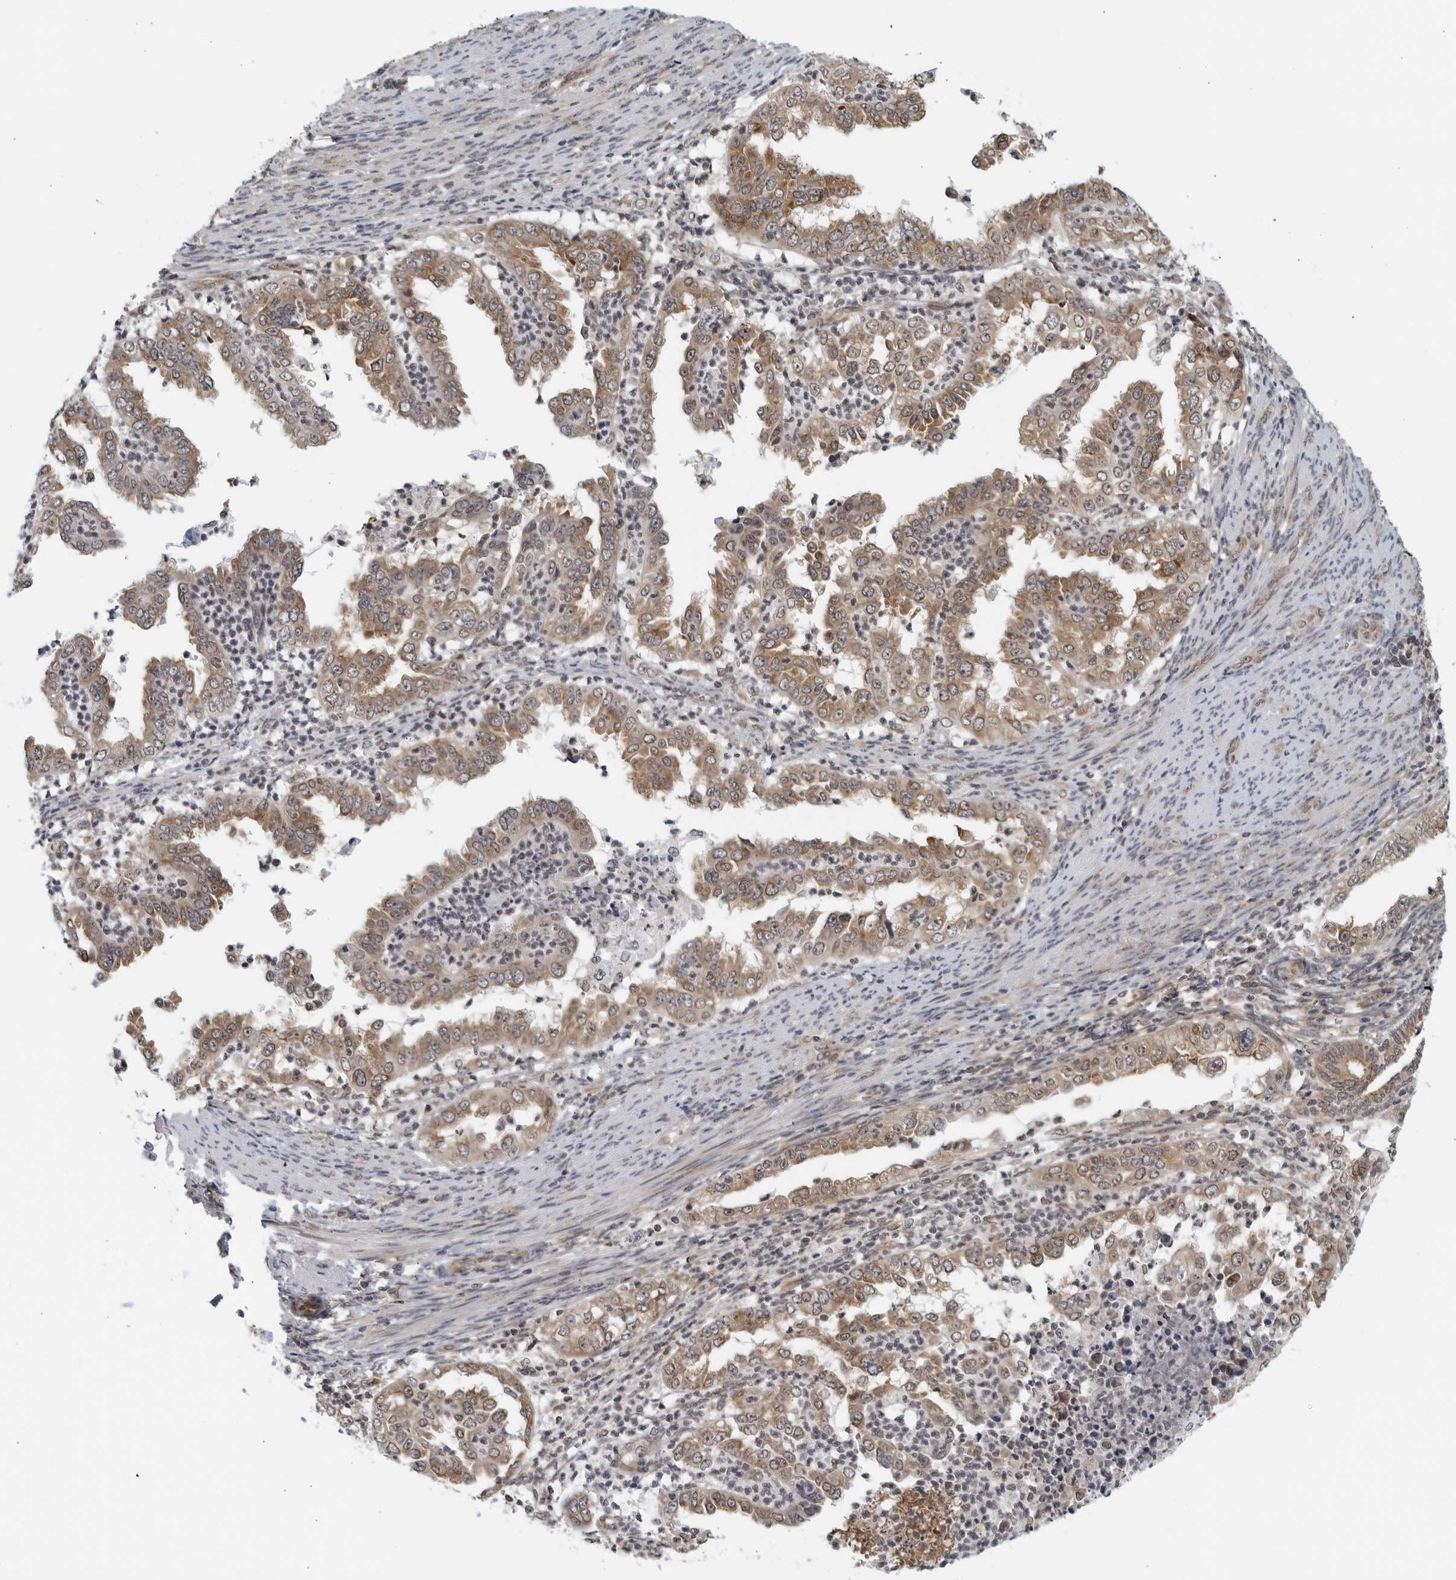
{"staining": {"intensity": "moderate", "quantity": ">75%", "location": "cytoplasmic/membranous"}, "tissue": "endometrial cancer", "cell_type": "Tumor cells", "image_type": "cancer", "snomed": [{"axis": "morphology", "description": "Adenocarcinoma, NOS"}, {"axis": "topography", "description": "Endometrium"}], "caption": "The histopathology image demonstrates immunohistochemical staining of adenocarcinoma (endometrial). There is moderate cytoplasmic/membranous expression is seen in approximately >75% of tumor cells. (IHC, brightfield microscopy, high magnification).", "gene": "RC3H1", "patient": {"sex": "female", "age": 85}}